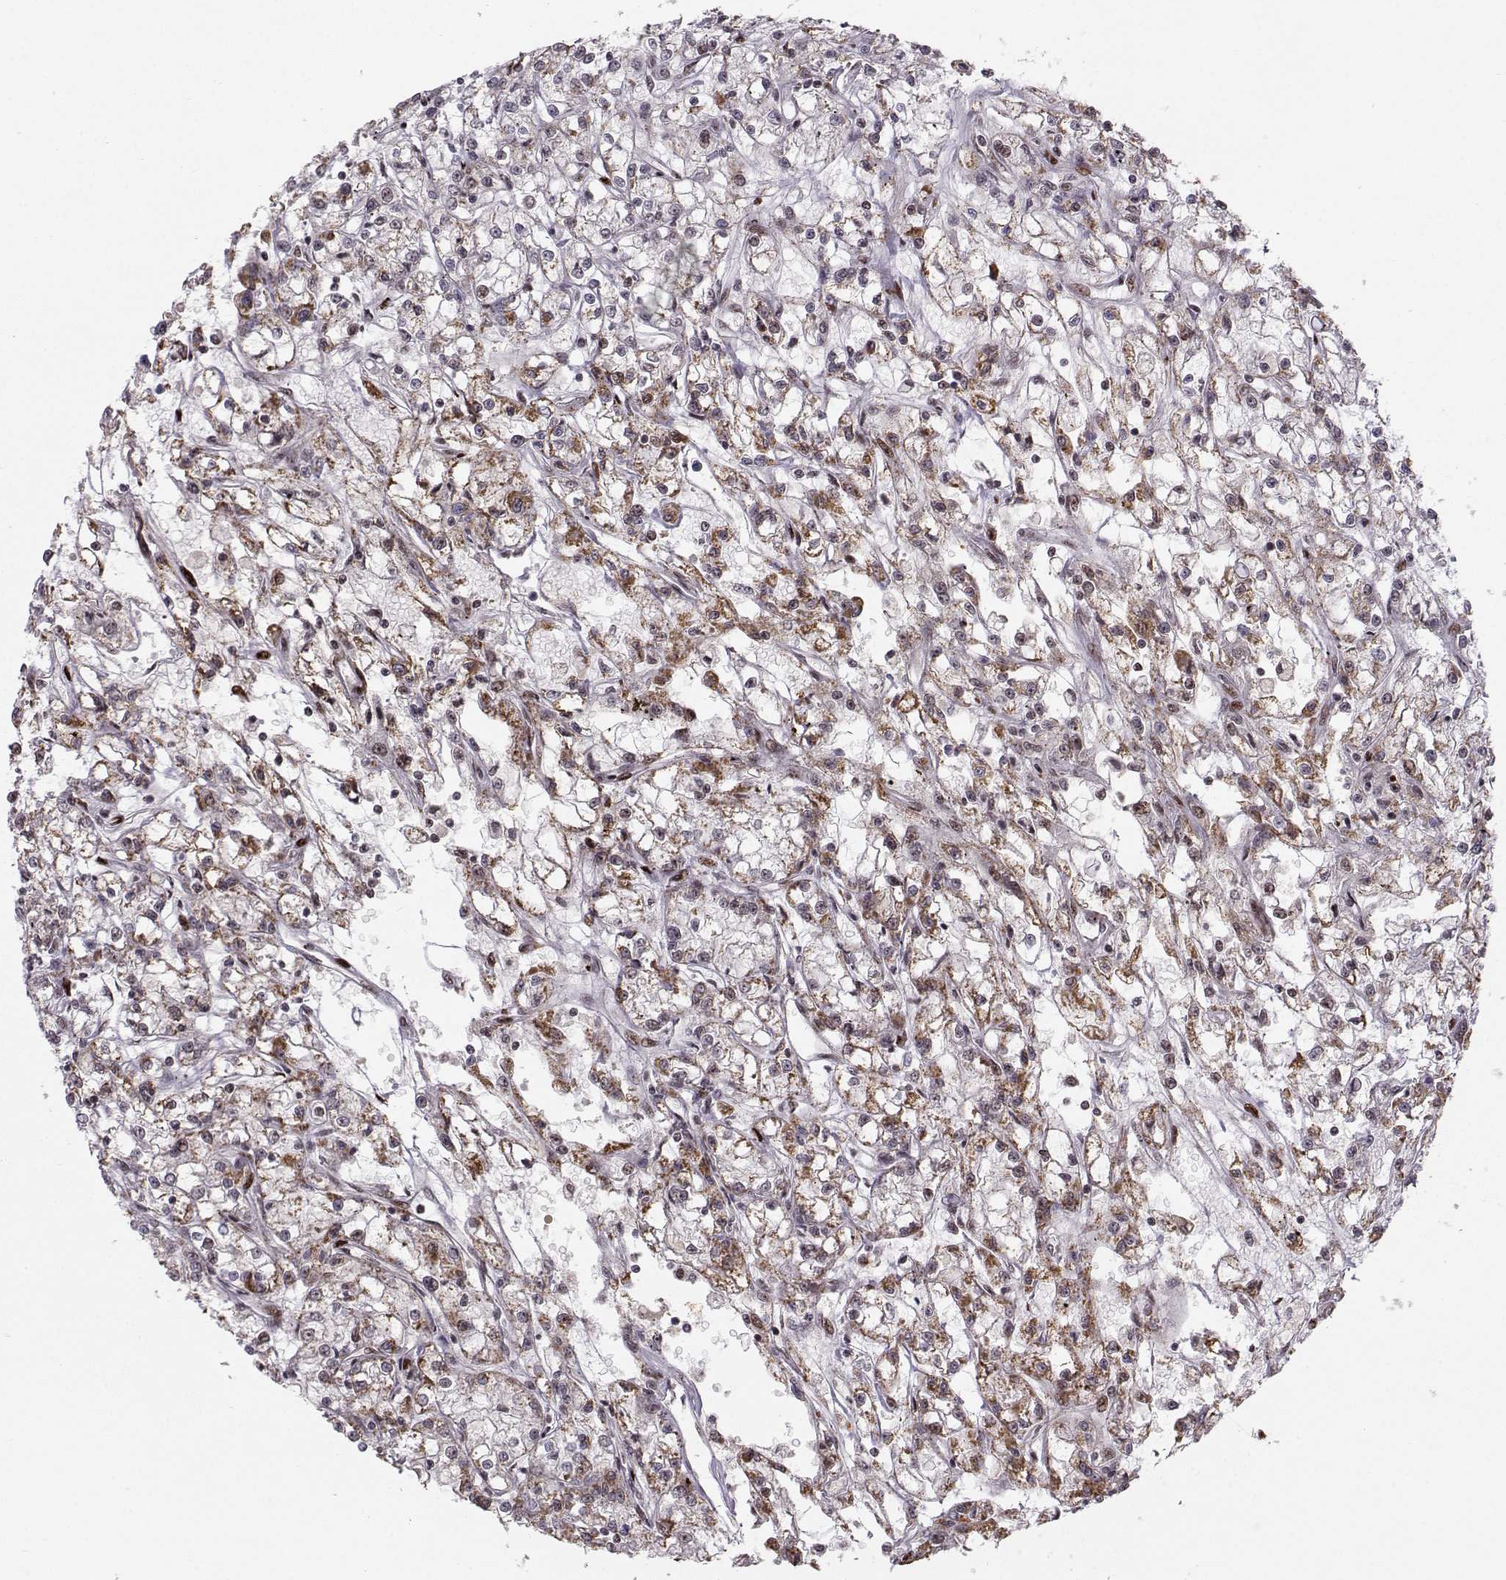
{"staining": {"intensity": "moderate", "quantity": "<25%", "location": "cytoplasmic/membranous,nuclear"}, "tissue": "renal cancer", "cell_type": "Tumor cells", "image_type": "cancer", "snomed": [{"axis": "morphology", "description": "Adenocarcinoma, NOS"}, {"axis": "topography", "description": "Kidney"}], "caption": "Brown immunohistochemical staining in renal cancer exhibits moderate cytoplasmic/membranous and nuclear staining in approximately <25% of tumor cells.", "gene": "SNAPC2", "patient": {"sex": "female", "age": 59}}